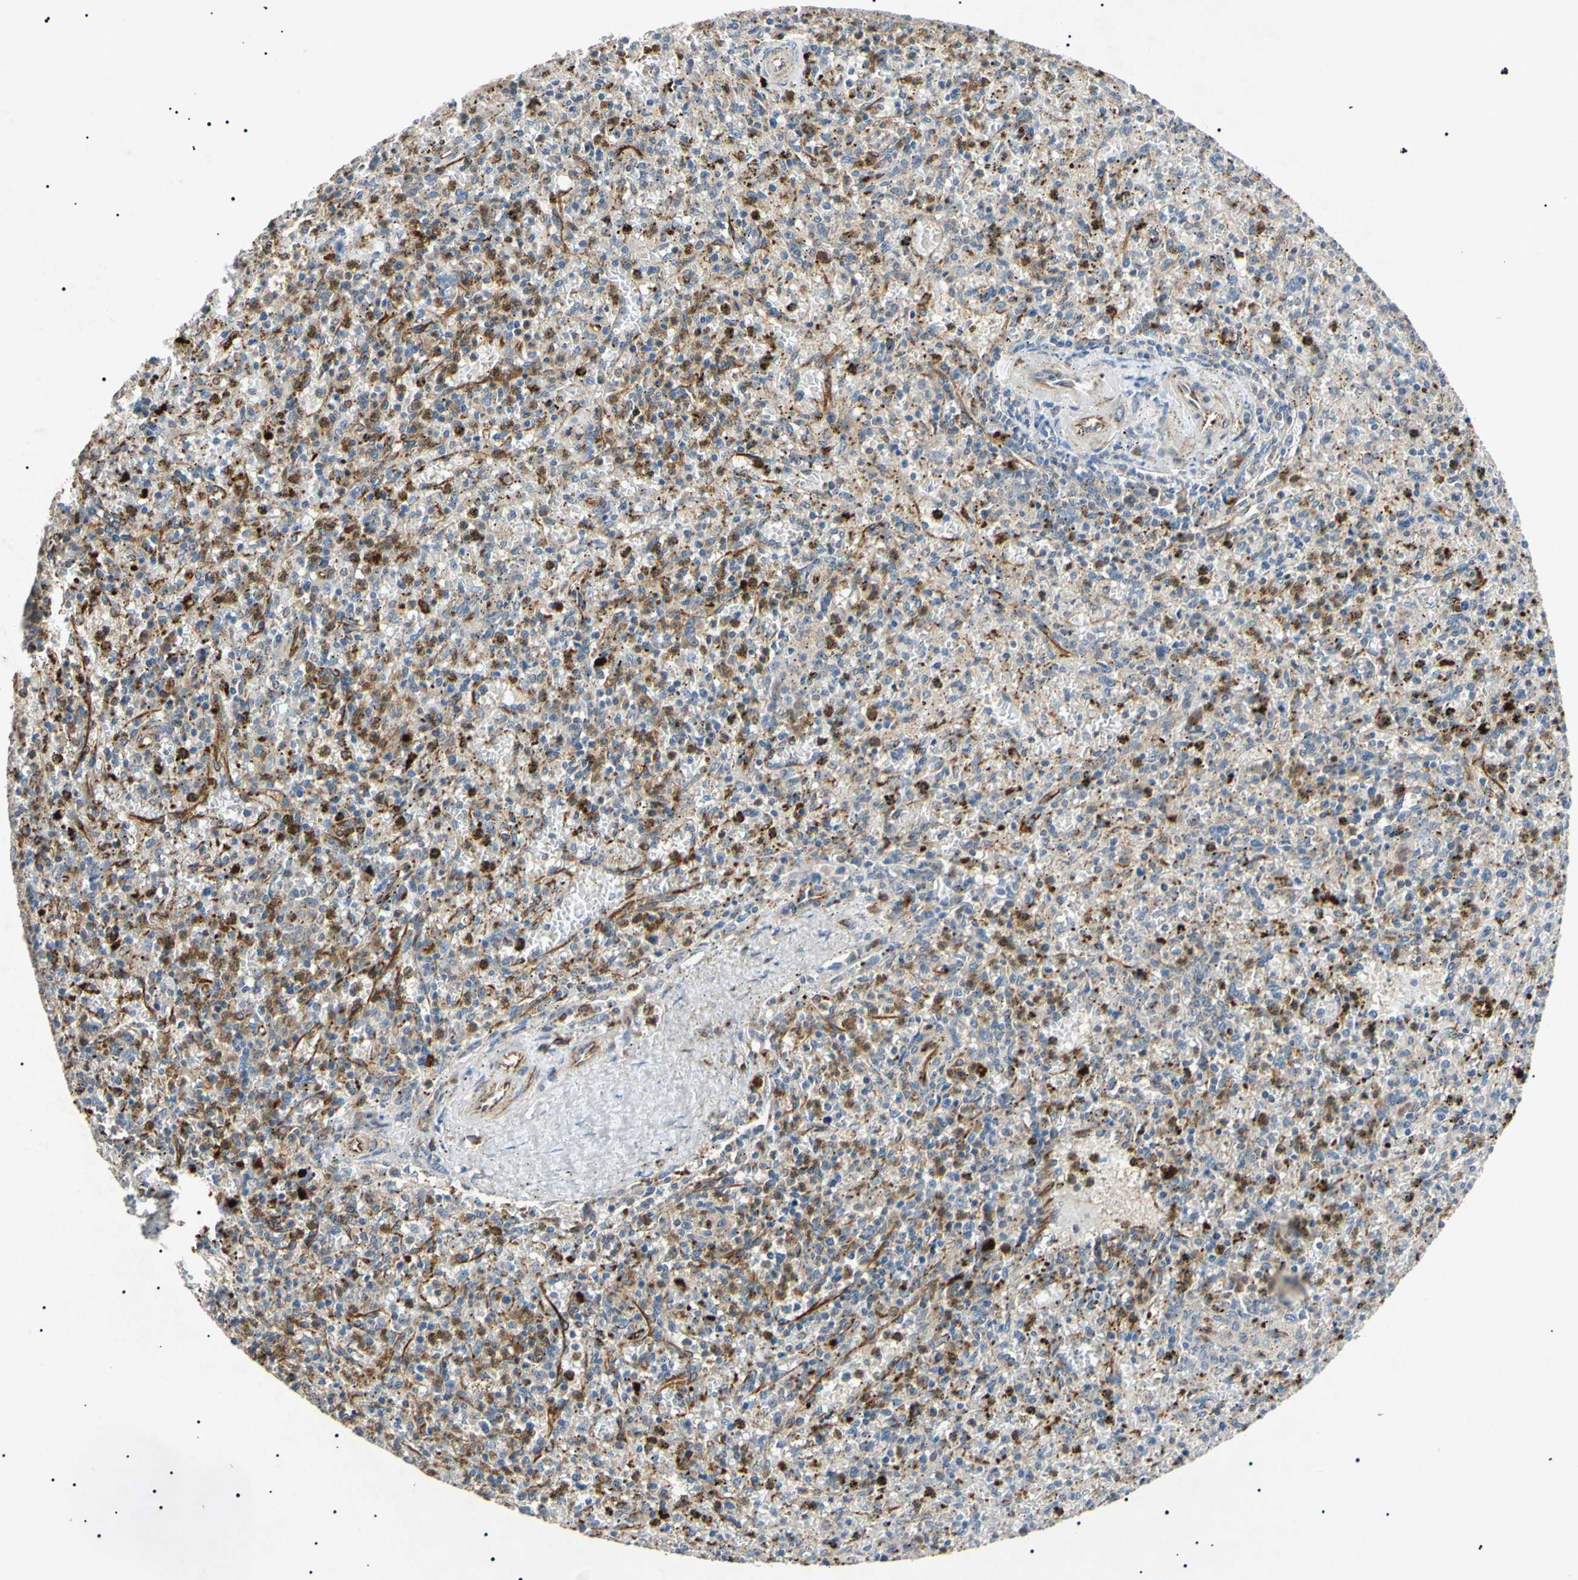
{"staining": {"intensity": "moderate", "quantity": "25%-75%", "location": "cytoplasmic/membranous,nuclear"}, "tissue": "spleen", "cell_type": "Cells in red pulp", "image_type": "normal", "snomed": [{"axis": "morphology", "description": "Normal tissue, NOS"}, {"axis": "topography", "description": "Spleen"}], "caption": "Normal spleen exhibits moderate cytoplasmic/membranous,nuclear positivity in about 25%-75% of cells in red pulp, visualized by immunohistochemistry.", "gene": "TUBB4A", "patient": {"sex": "male", "age": 72}}